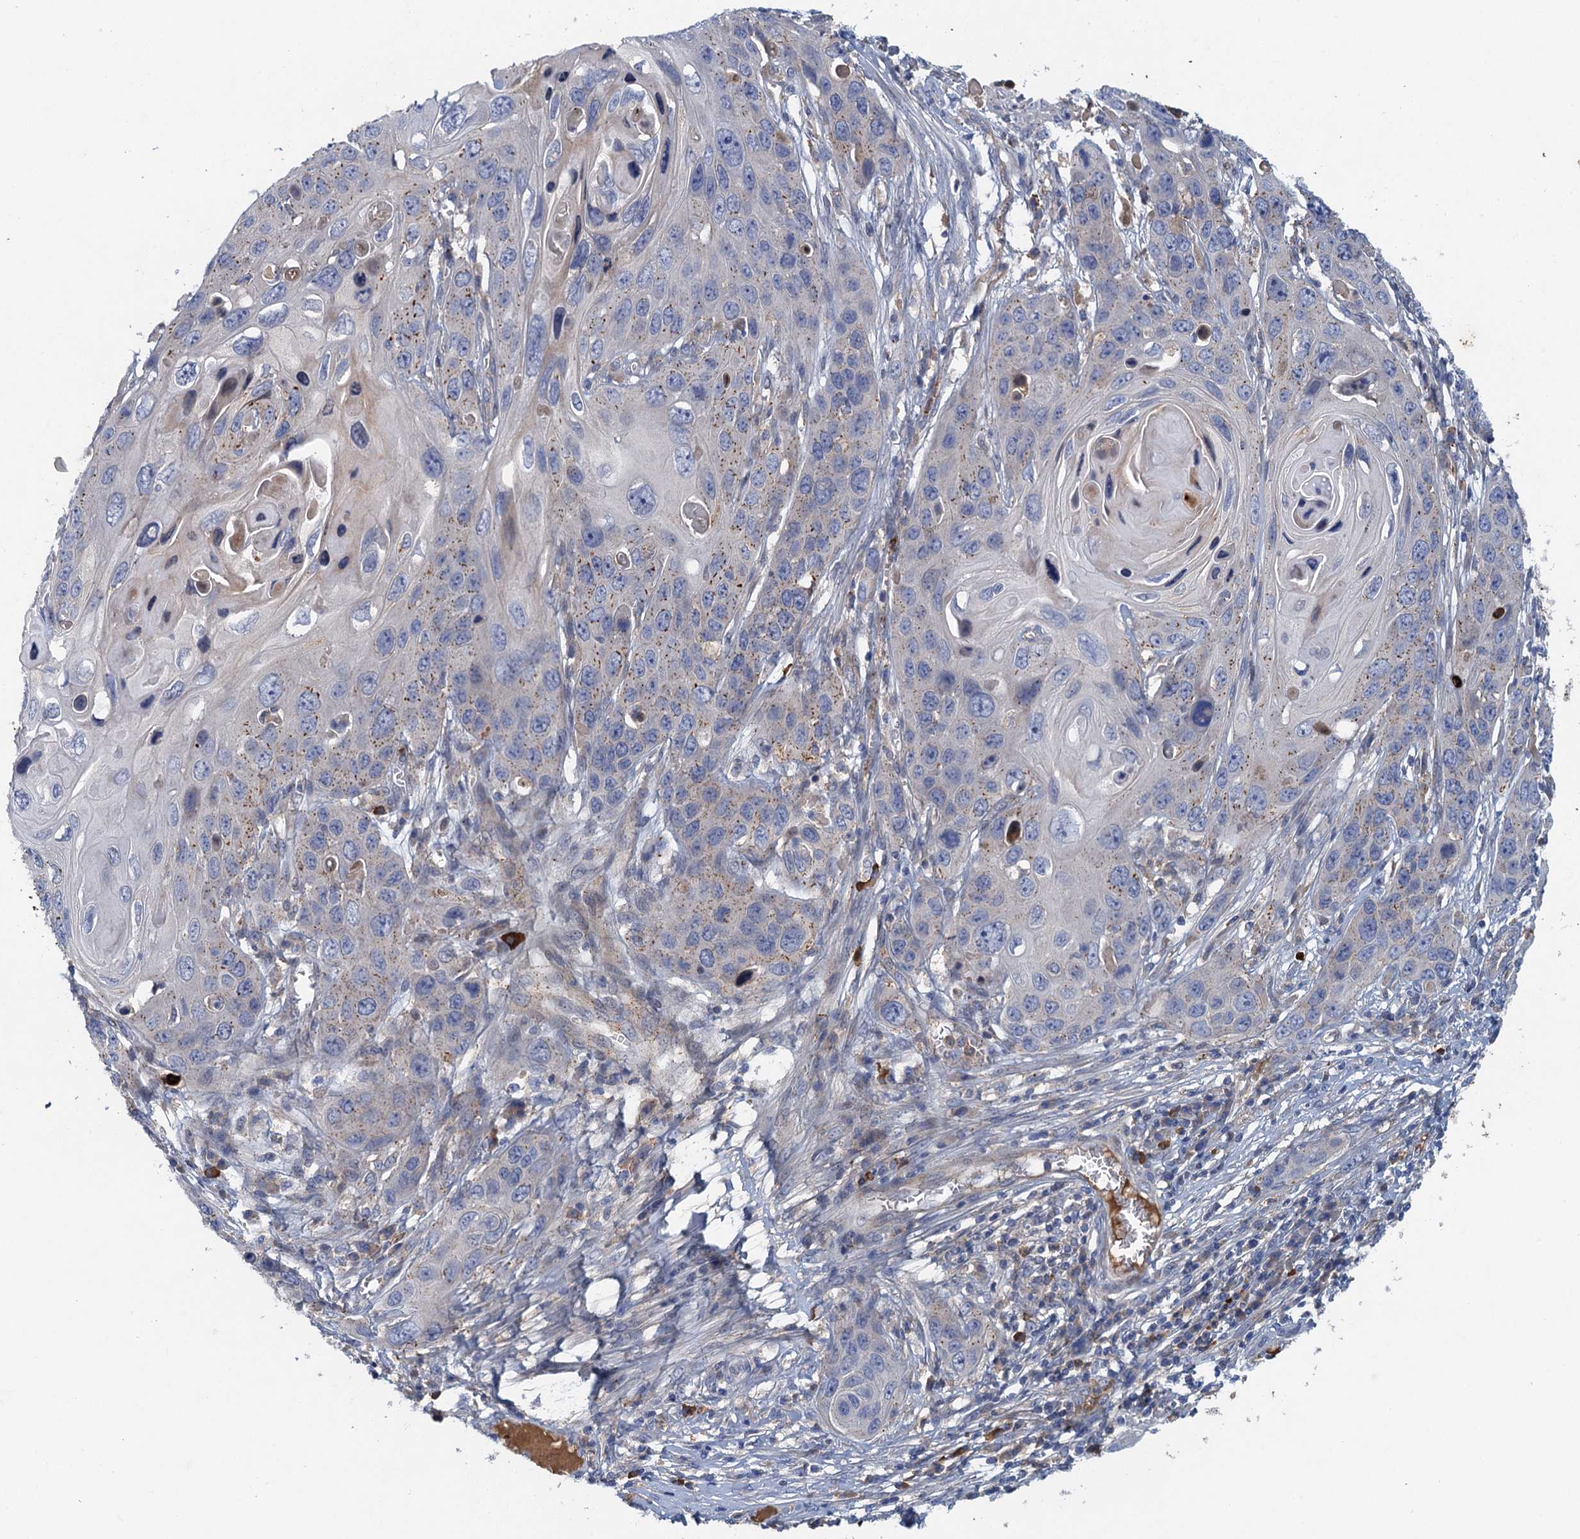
{"staining": {"intensity": "negative", "quantity": "none", "location": "none"}, "tissue": "skin cancer", "cell_type": "Tumor cells", "image_type": "cancer", "snomed": [{"axis": "morphology", "description": "Squamous cell carcinoma, NOS"}, {"axis": "topography", "description": "Skin"}], "caption": "Tumor cells are negative for protein expression in human skin cancer.", "gene": "TPCN1", "patient": {"sex": "male", "age": 55}}